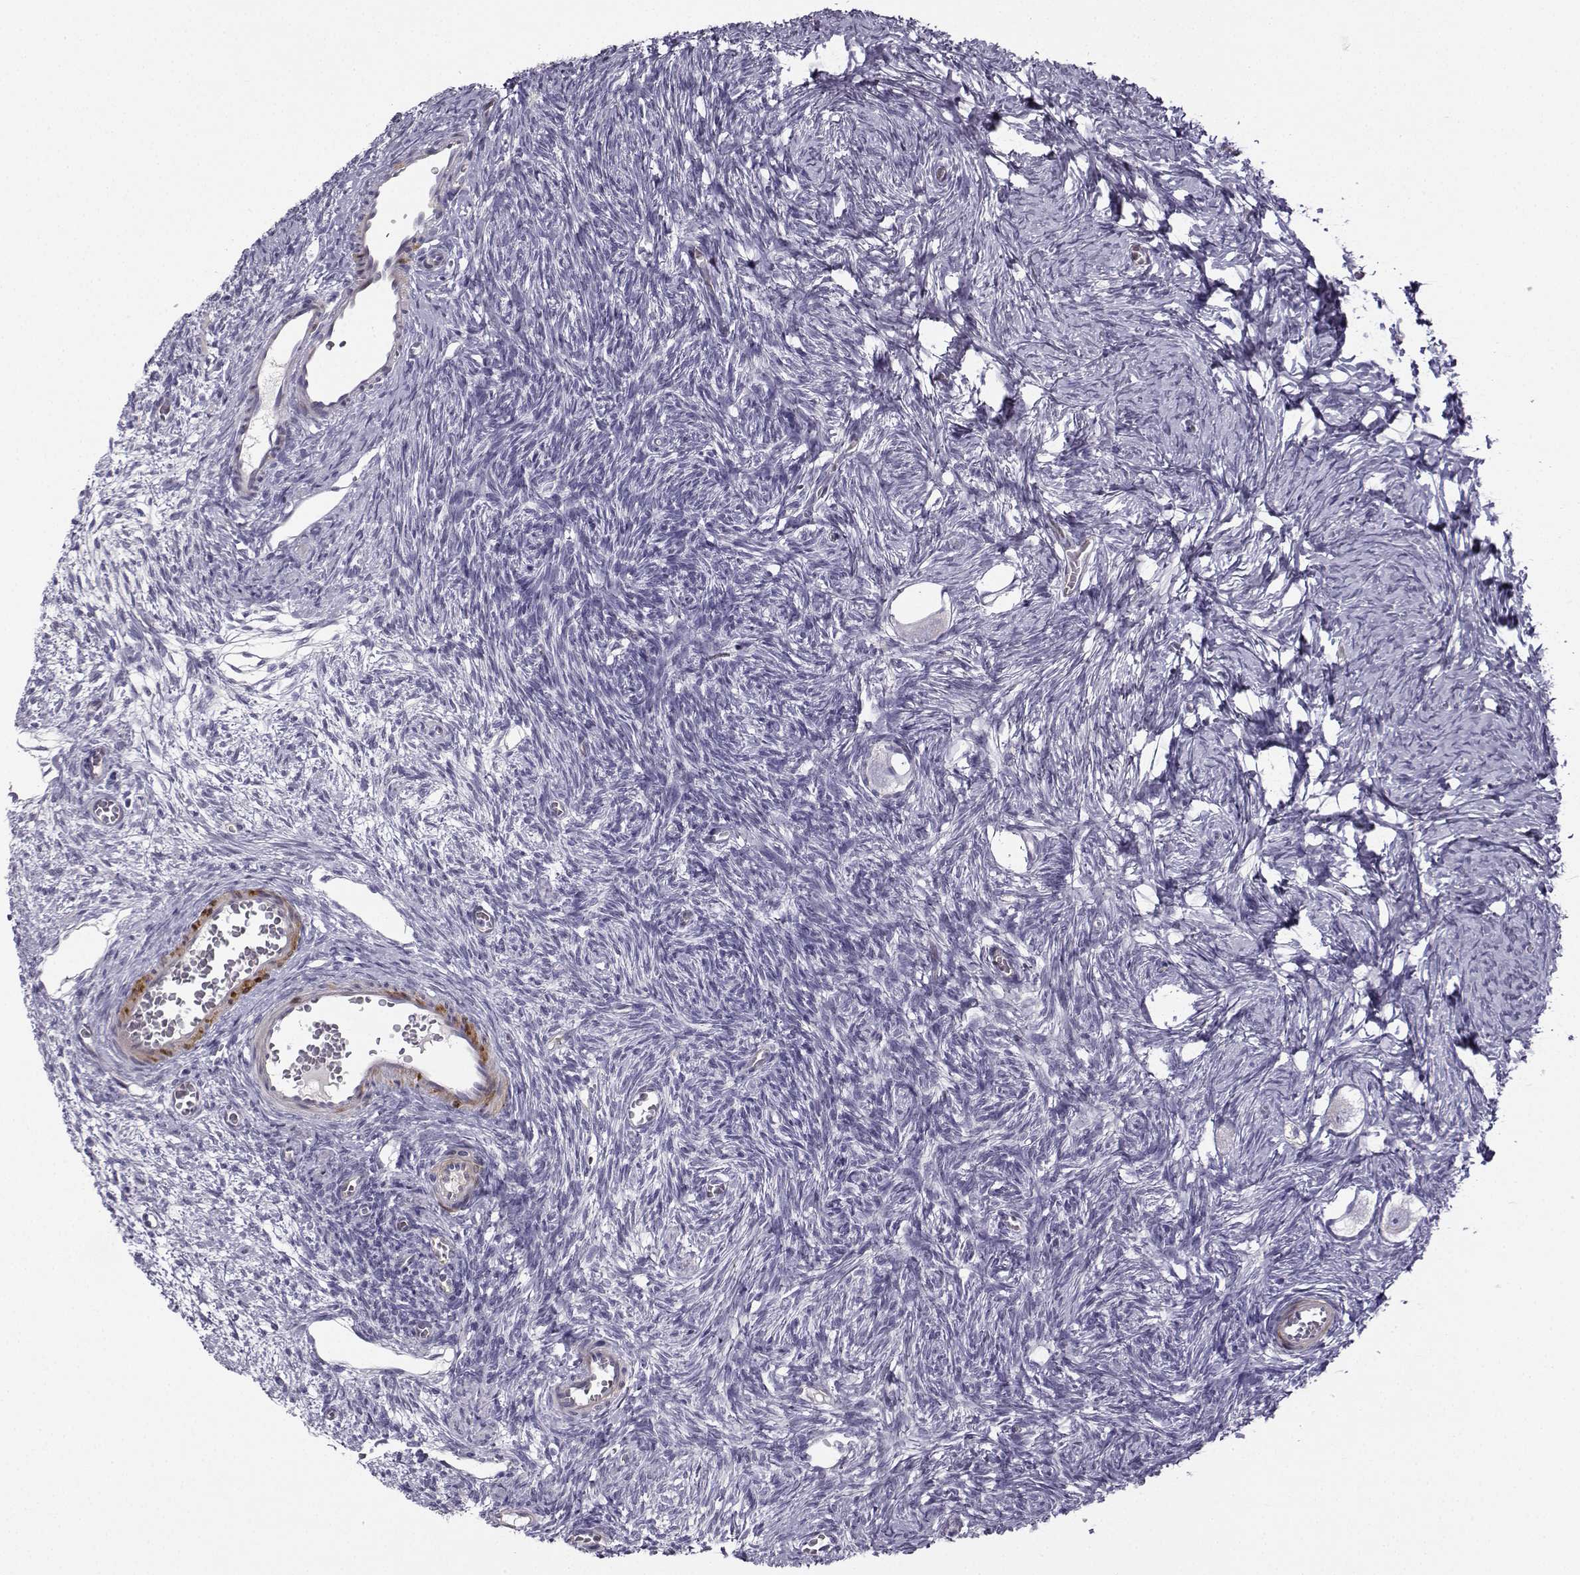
{"staining": {"intensity": "negative", "quantity": "none", "location": "none"}, "tissue": "ovary", "cell_type": "Follicle cells", "image_type": "normal", "snomed": [{"axis": "morphology", "description": "Normal tissue, NOS"}, {"axis": "topography", "description": "Ovary"}], "caption": "Human ovary stained for a protein using immunohistochemistry (IHC) shows no staining in follicle cells.", "gene": "NQO1", "patient": {"sex": "female", "age": 27}}